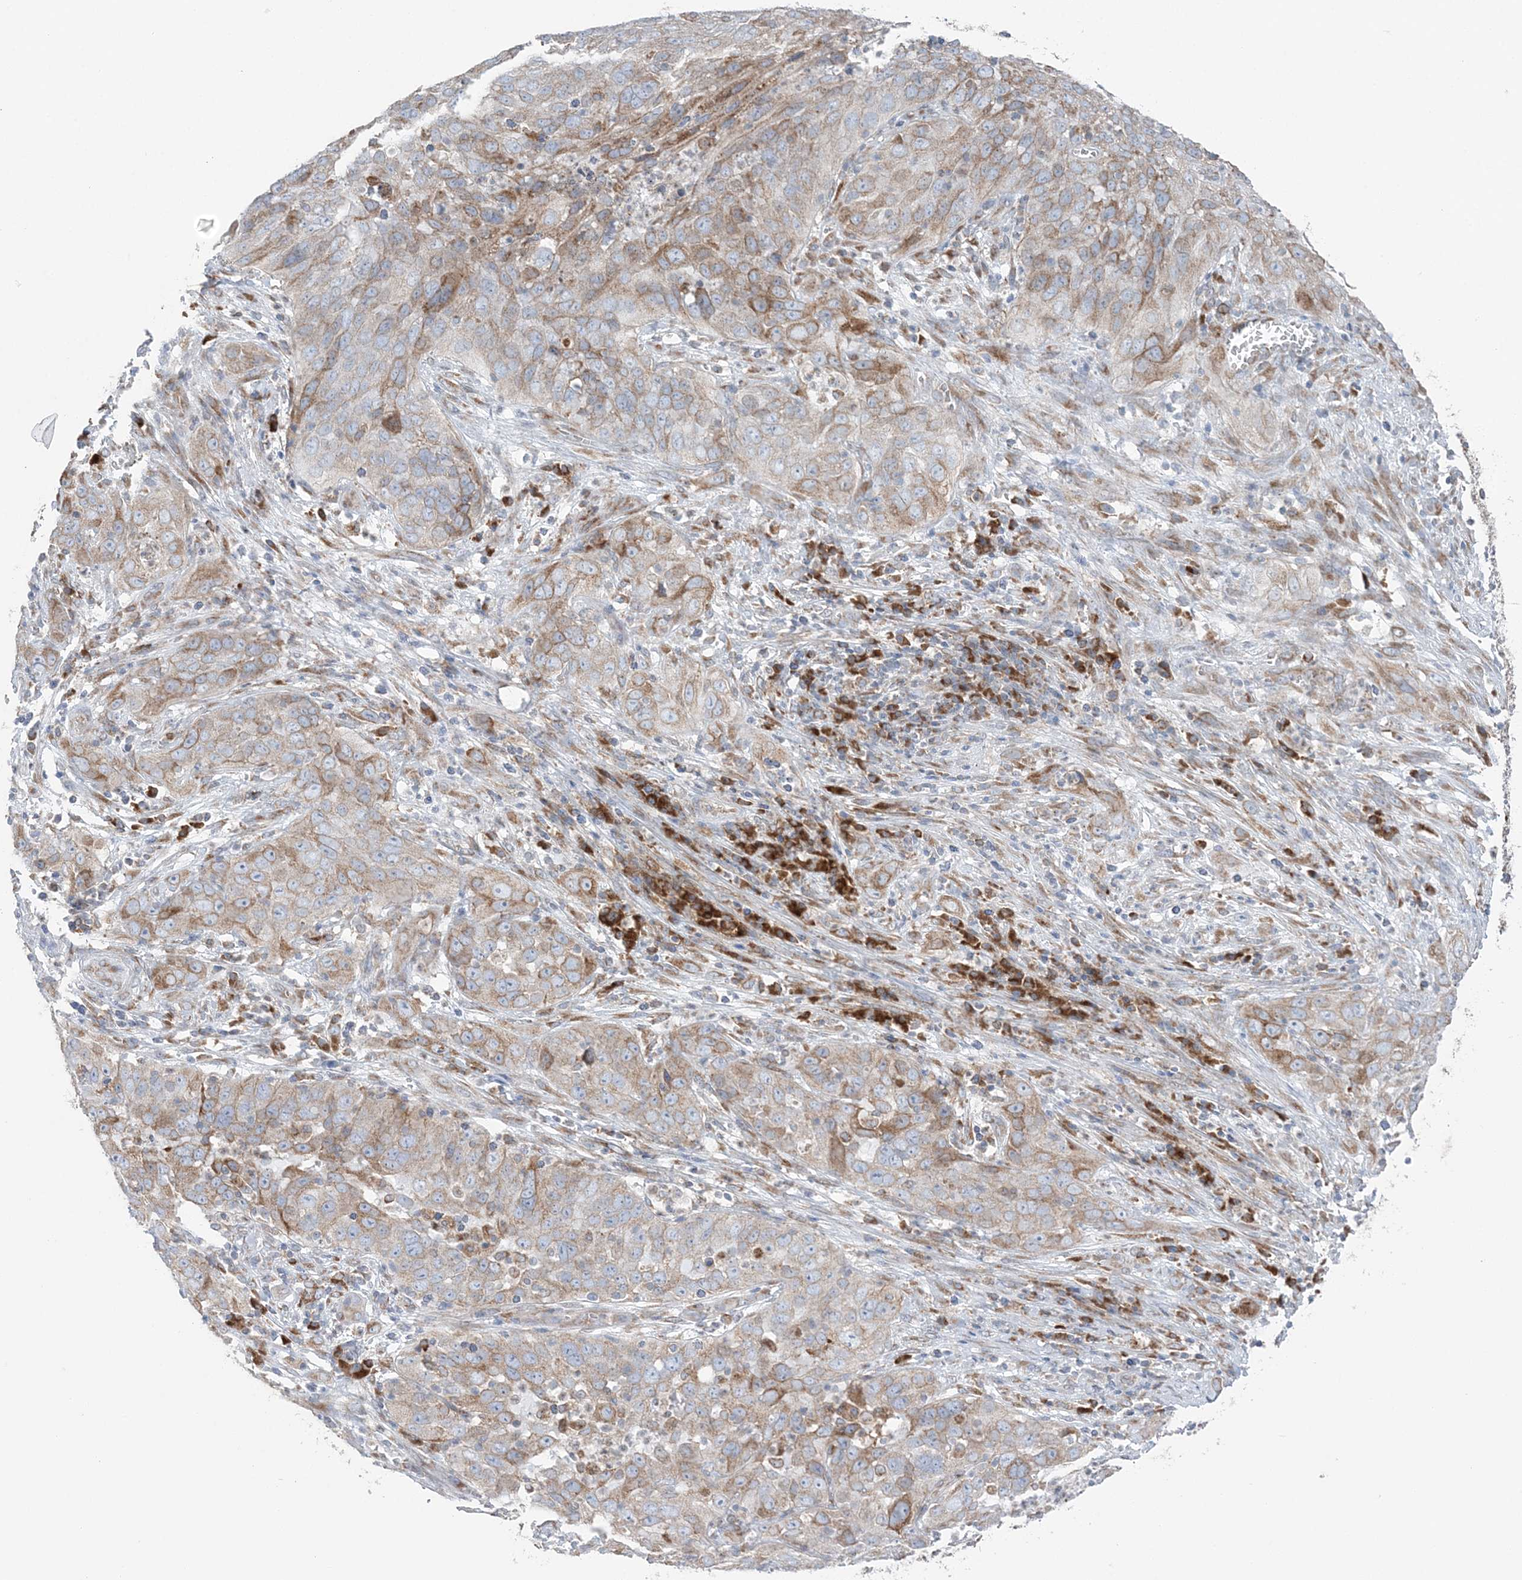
{"staining": {"intensity": "weak", "quantity": "25%-75%", "location": "cytoplasmic/membranous"}, "tissue": "cervical cancer", "cell_type": "Tumor cells", "image_type": "cancer", "snomed": [{"axis": "morphology", "description": "Squamous cell carcinoma, NOS"}, {"axis": "topography", "description": "Cervix"}], "caption": "A brown stain shows weak cytoplasmic/membranous expression of a protein in cervical cancer tumor cells.", "gene": "TMED10", "patient": {"sex": "female", "age": 32}}